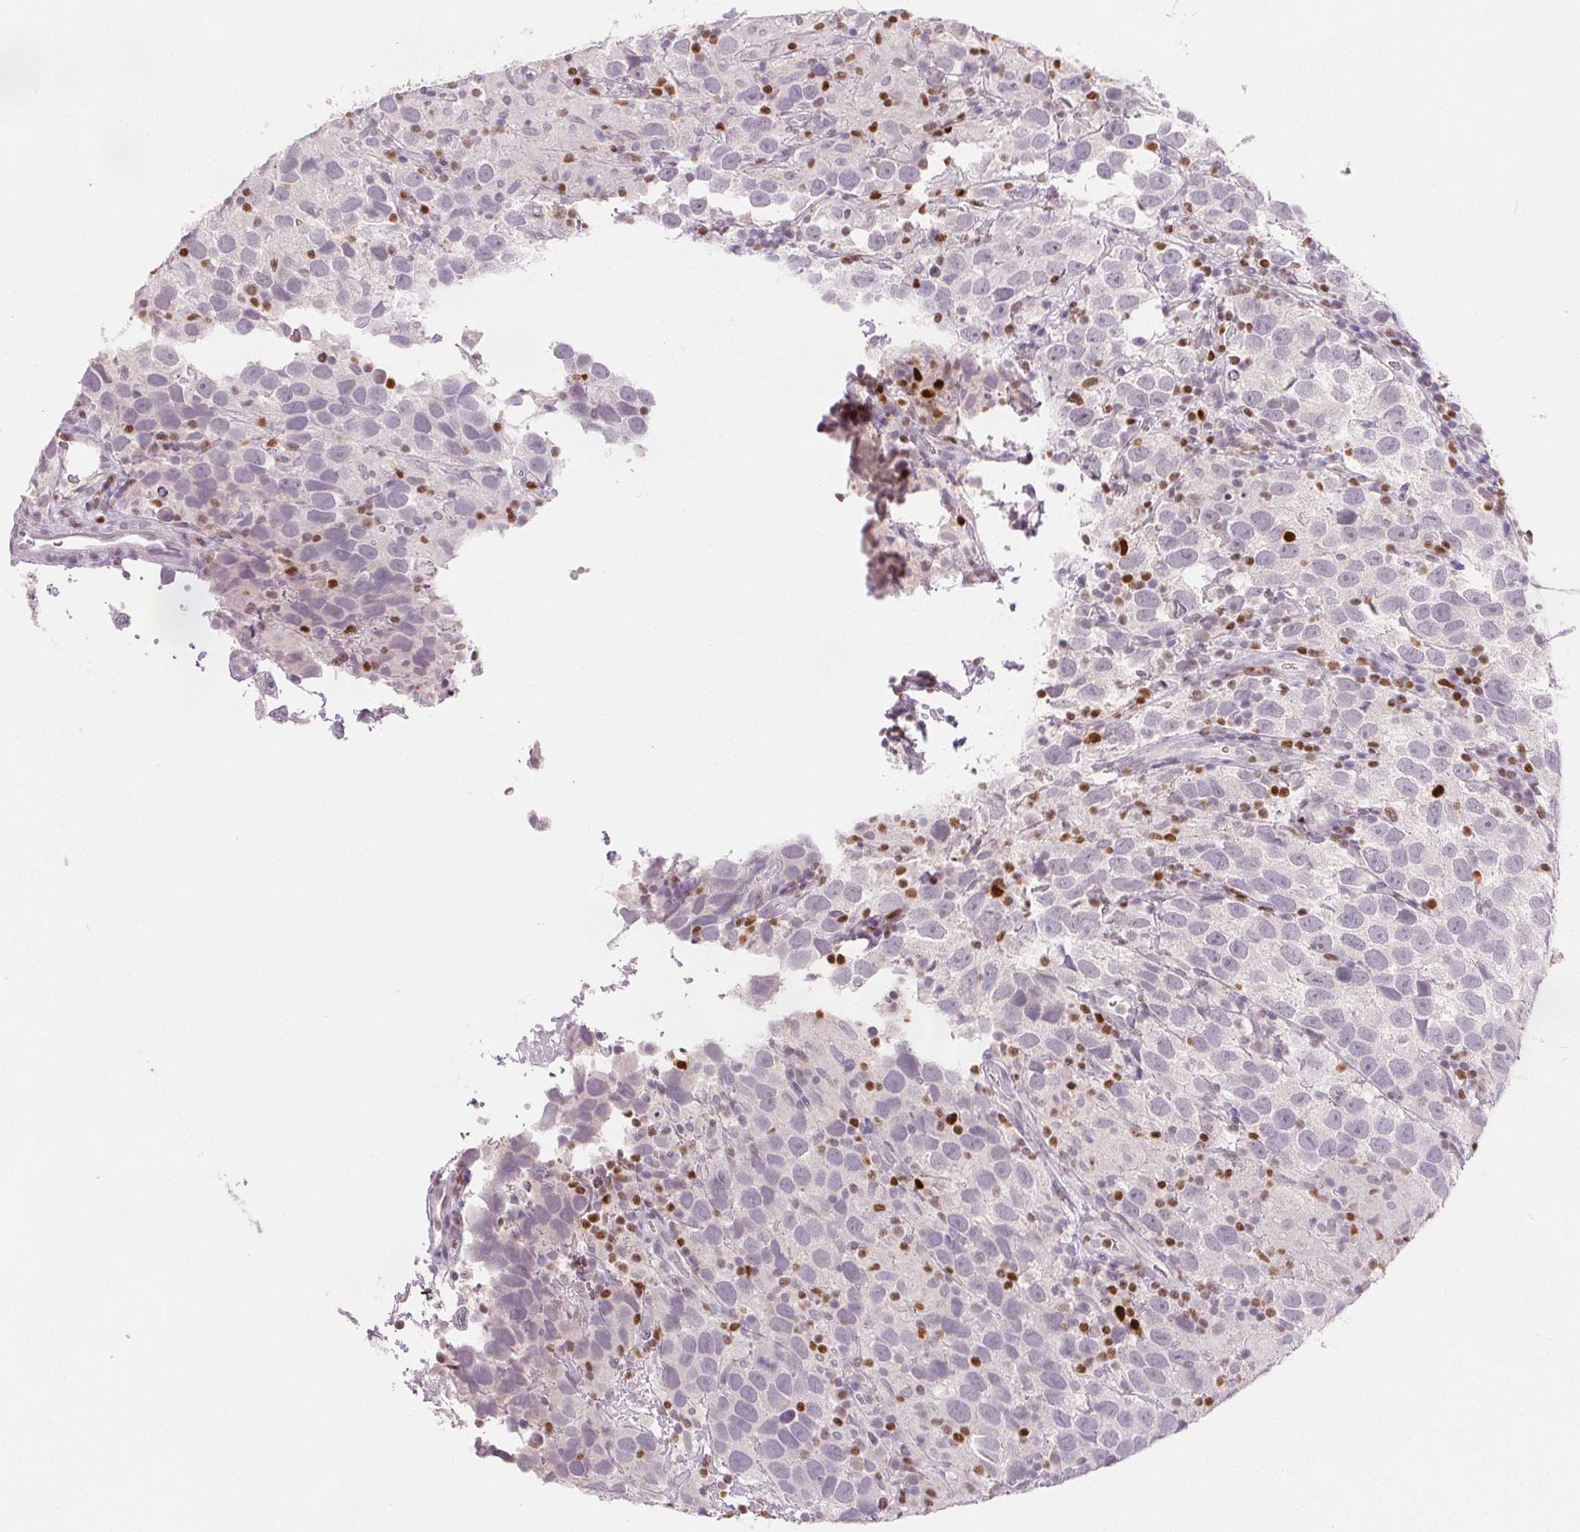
{"staining": {"intensity": "negative", "quantity": "none", "location": "none"}, "tissue": "testis cancer", "cell_type": "Tumor cells", "image_type": "cancer", "snomed": [{"axis": "morphology", "description": "Seminoma, NOS"}, {"axis": "topography", "description": "Testis"}], "caption": "The histopathology image displays no significant expression in tumor cells of testis seminoma. (Immunohistochemistry, brightfield microscopy, high magnification).", "gene": "RUNX2", "patient": {"sex": "male", "age": 26}}